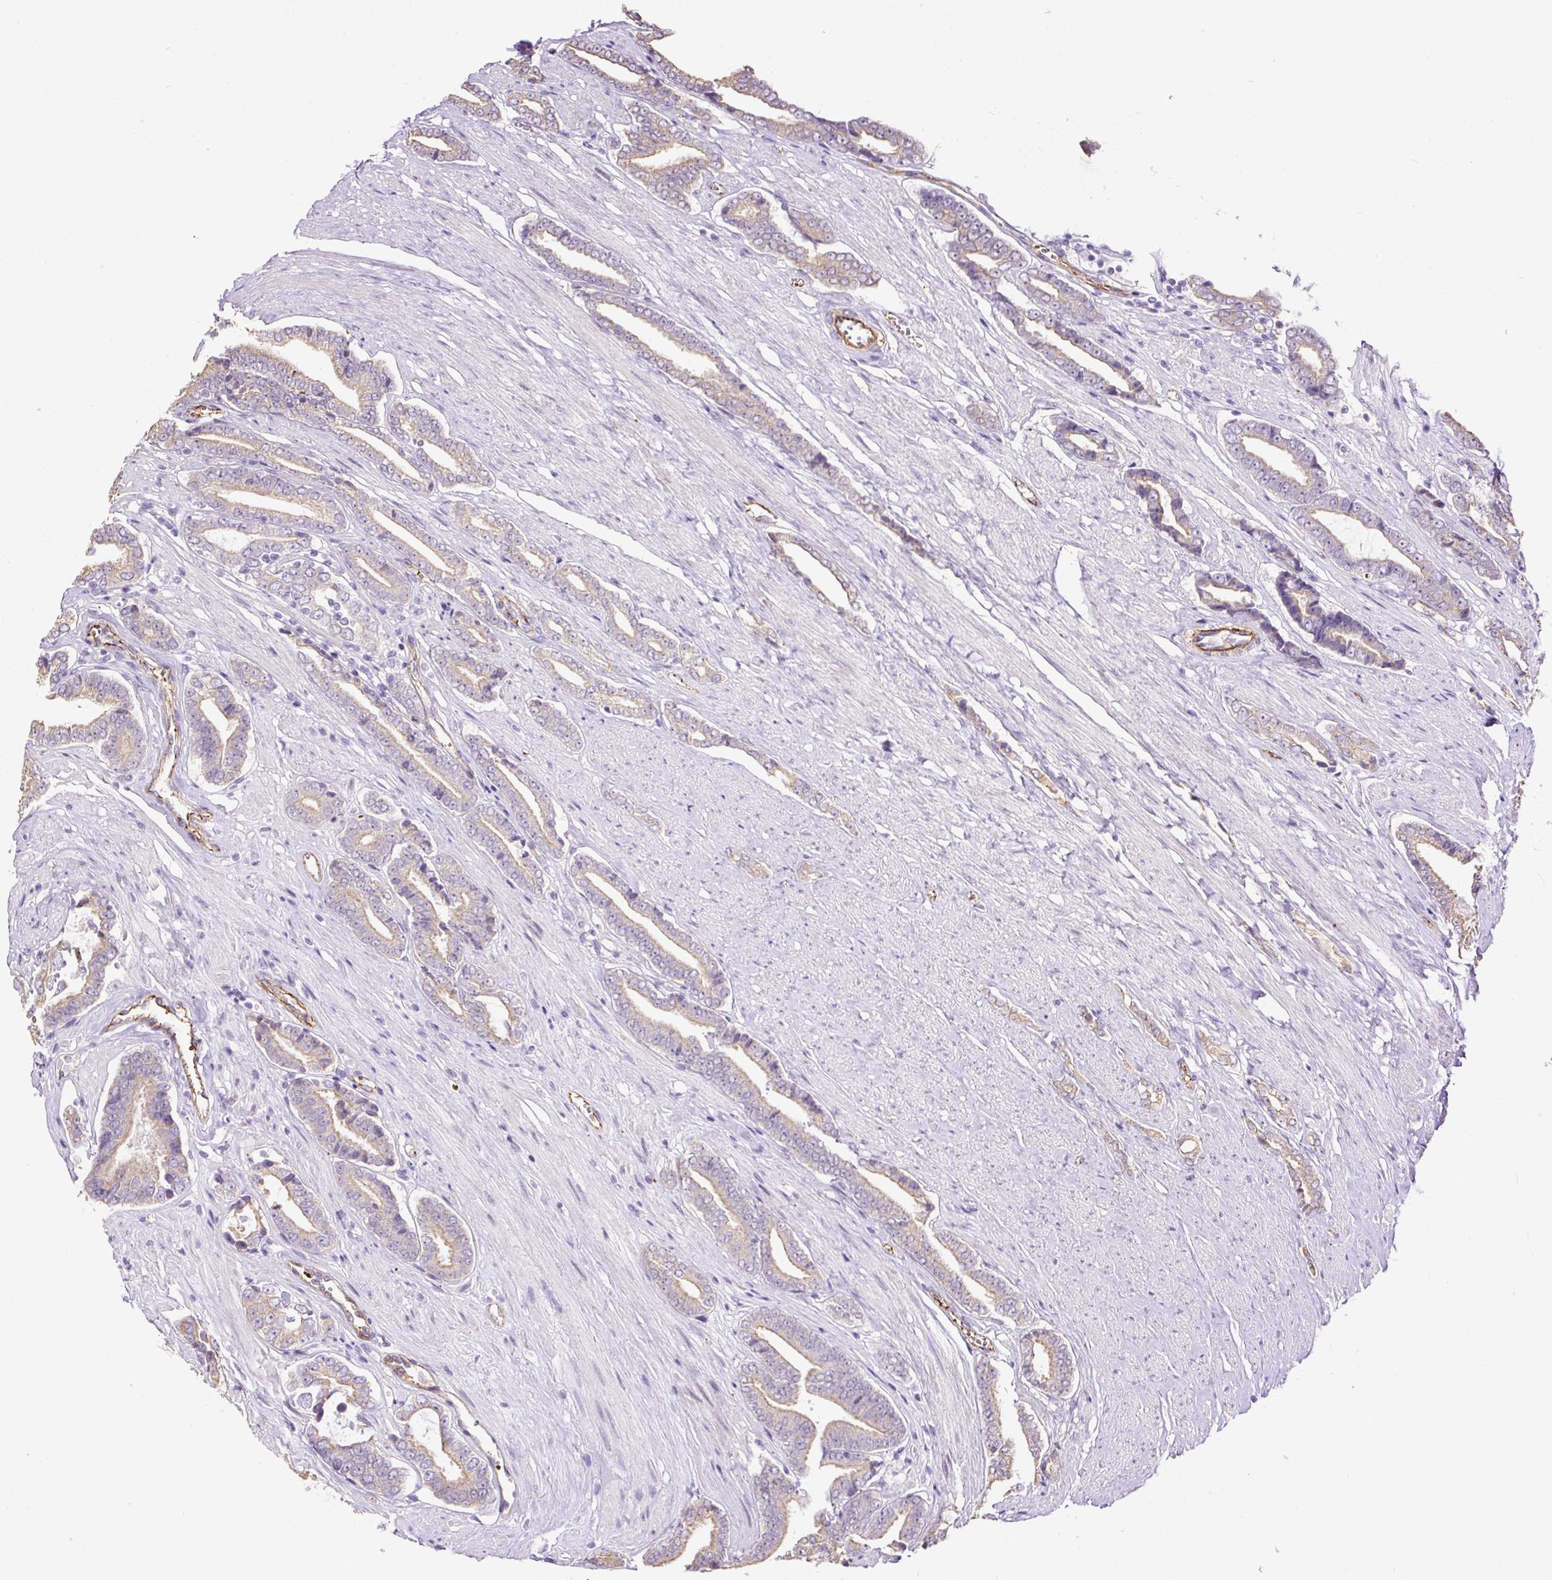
{"staining": {"intensity": "negative", "quantity": "none", "location": "none"}, "tissue": "prostate cancer", "cell_type": "Tumor cells", "image_type": "cancer", "snomed": [{"axis": "morphology", "description": "Adenocarcinoma, NOS"}, {"axis": "topography", "description": "Prostate and seminal vesicle, NOS"}], "caption": "Histopathology image shows no protein expression in tumor cells of prostate adenocarcinoma tissue. (DAB (3,3'-diaminobenzidine) immunohistochemistry (IHC) visualized using brightfield microscopy, high magnification).", "gene": "MAGEB16", "patient": {"sex": "male", "age": 76}}